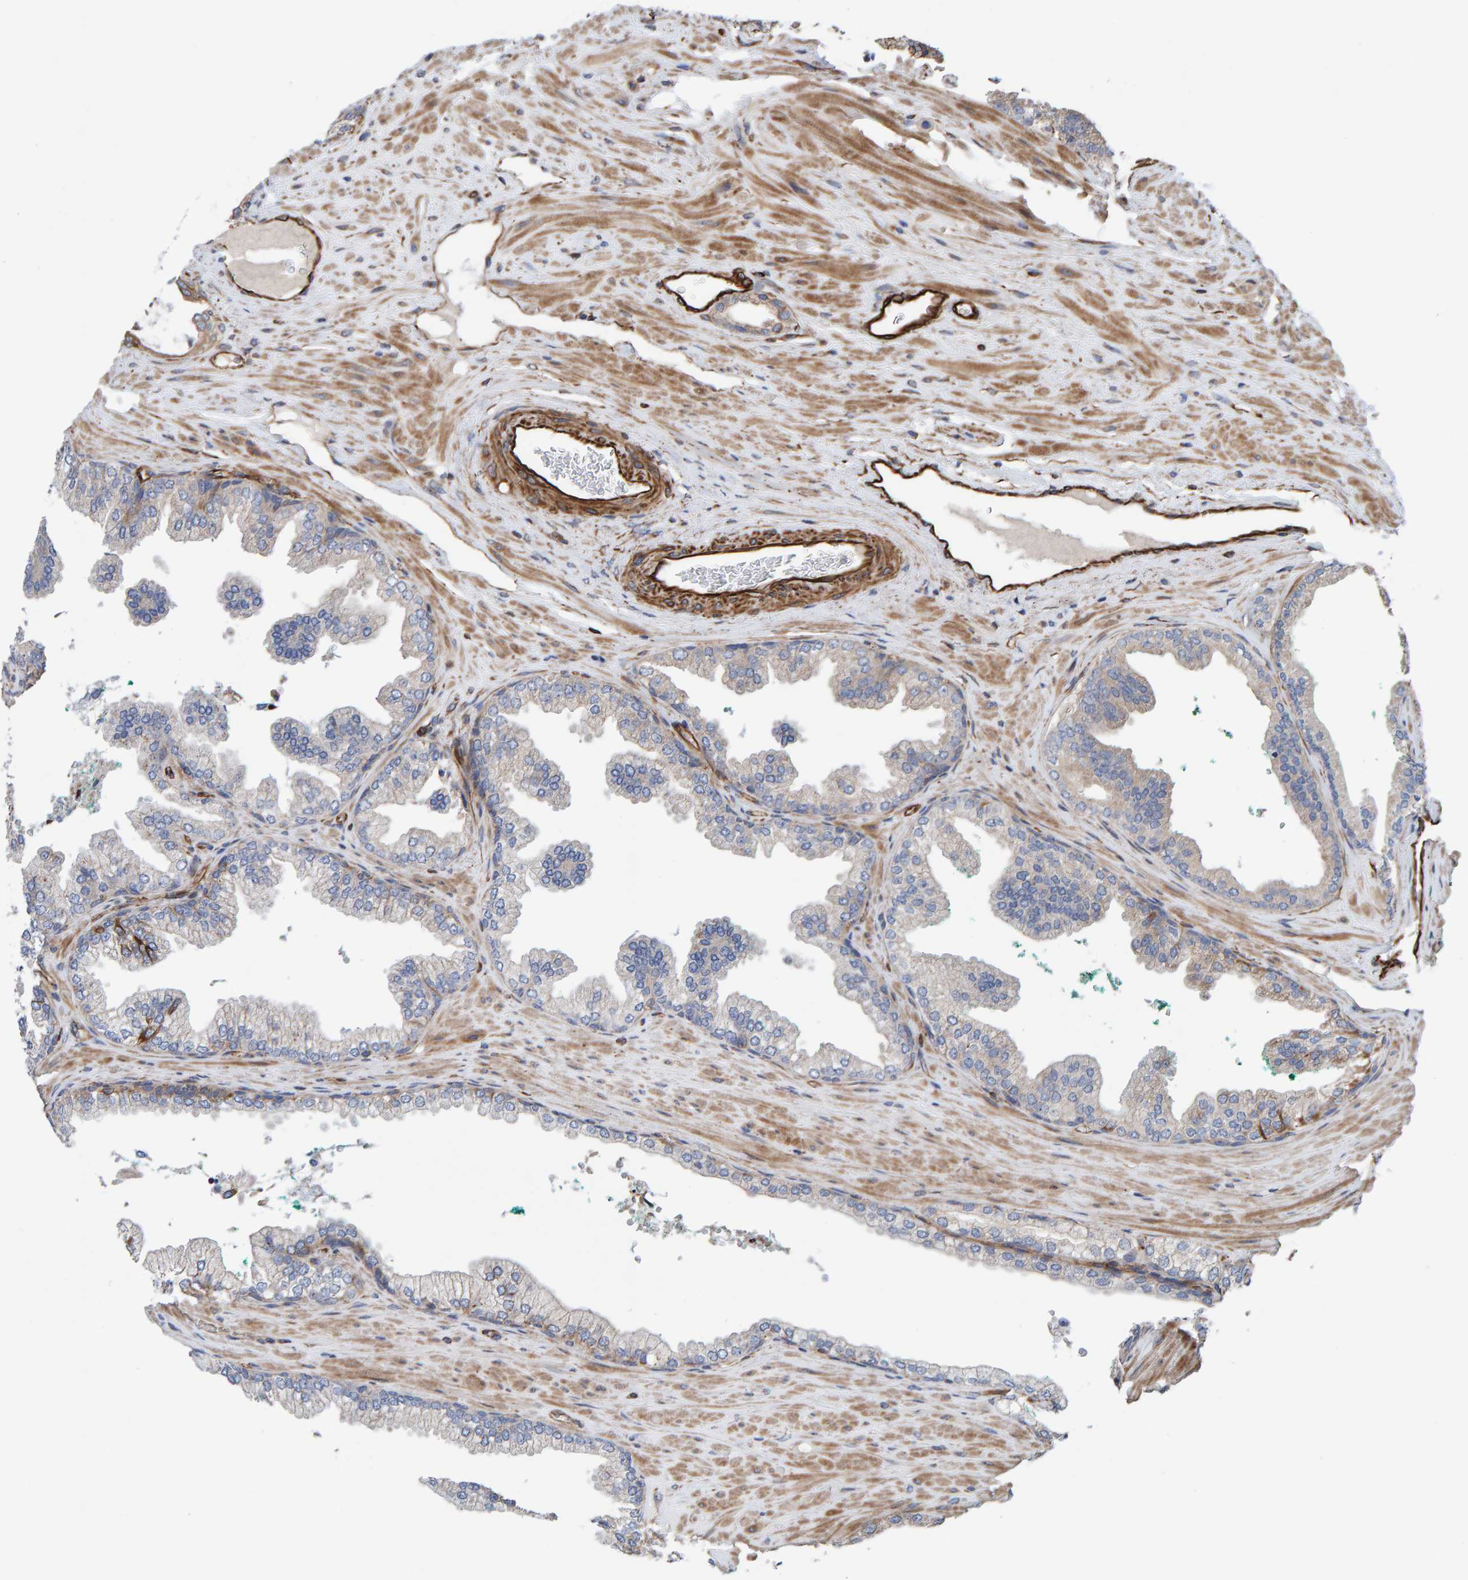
{"staining": {"intensity": "negative", "quantity": "none", "location": "none"}, "tissue": "prostate cancer", "cell_type": "Tumor cells", "image_type": "cancer", "snomed": [{"axis": "morphology", "description": "Adenocarcinoma, High grade"}, {"axis": "topography", "description": "Prostate"}], "caption": "Tumor cells are negative for brown protein staining in prostate cancer.", "gene": "ZNF347", "patient": {"sex": "male", "age": 71}}